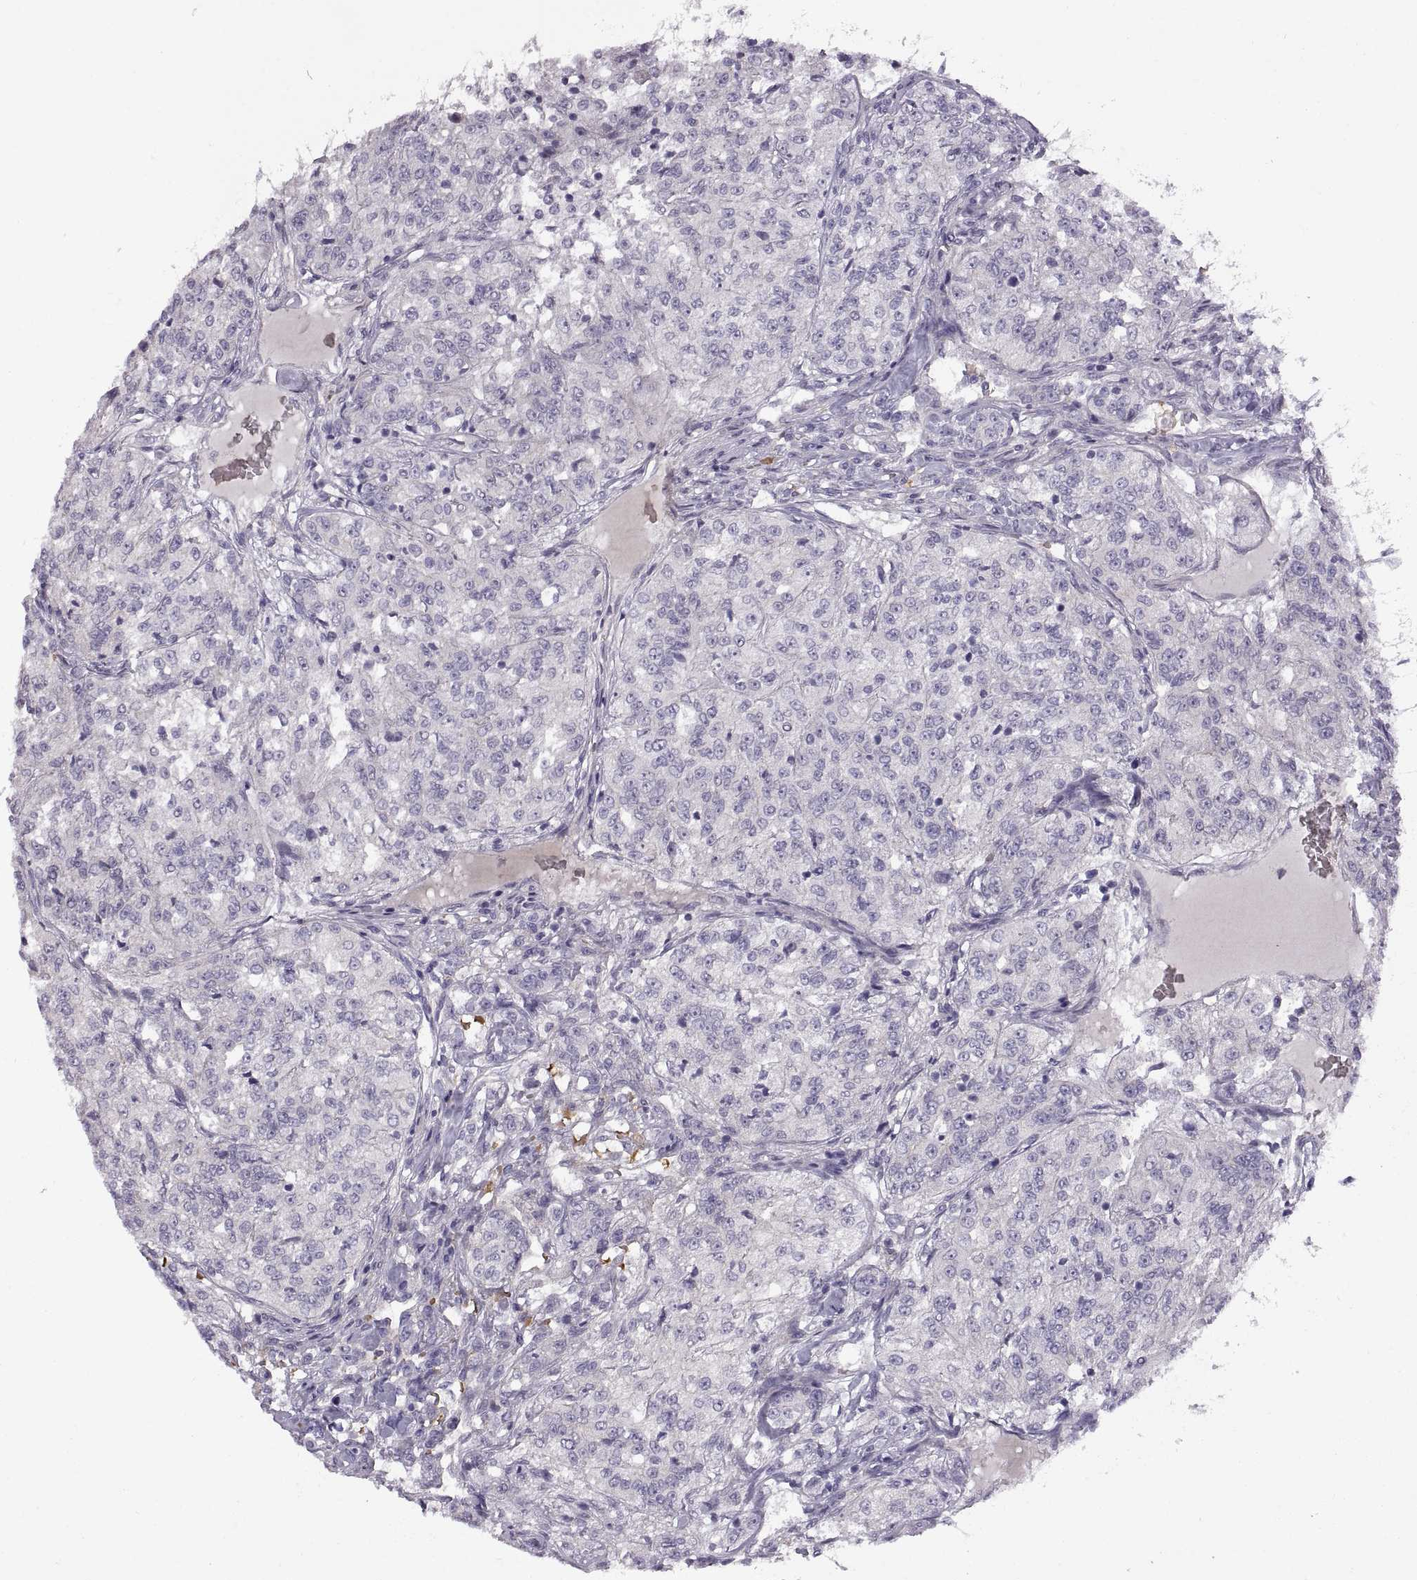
{"staining": {"intensity": "negative", "quantity": "none", "location": "none"}, "tissue": "renal cancer", "cell_type": "Tumor cells", "image_type": "cancer", "snomed": [{"axis": "morphology", "description": "Adenocarcinoma, NOS"}, {"axis": "topography", "description": "Kidney"}], "caption": "An immunohistochemistry micrograph of renal cancer (adenocarcinoma) is shown. There is no staining in tumor cells of renal cancer (adenocarcinoma).", "gene": "MEIOC", "patient": {"sex": "female", "age": 63}}